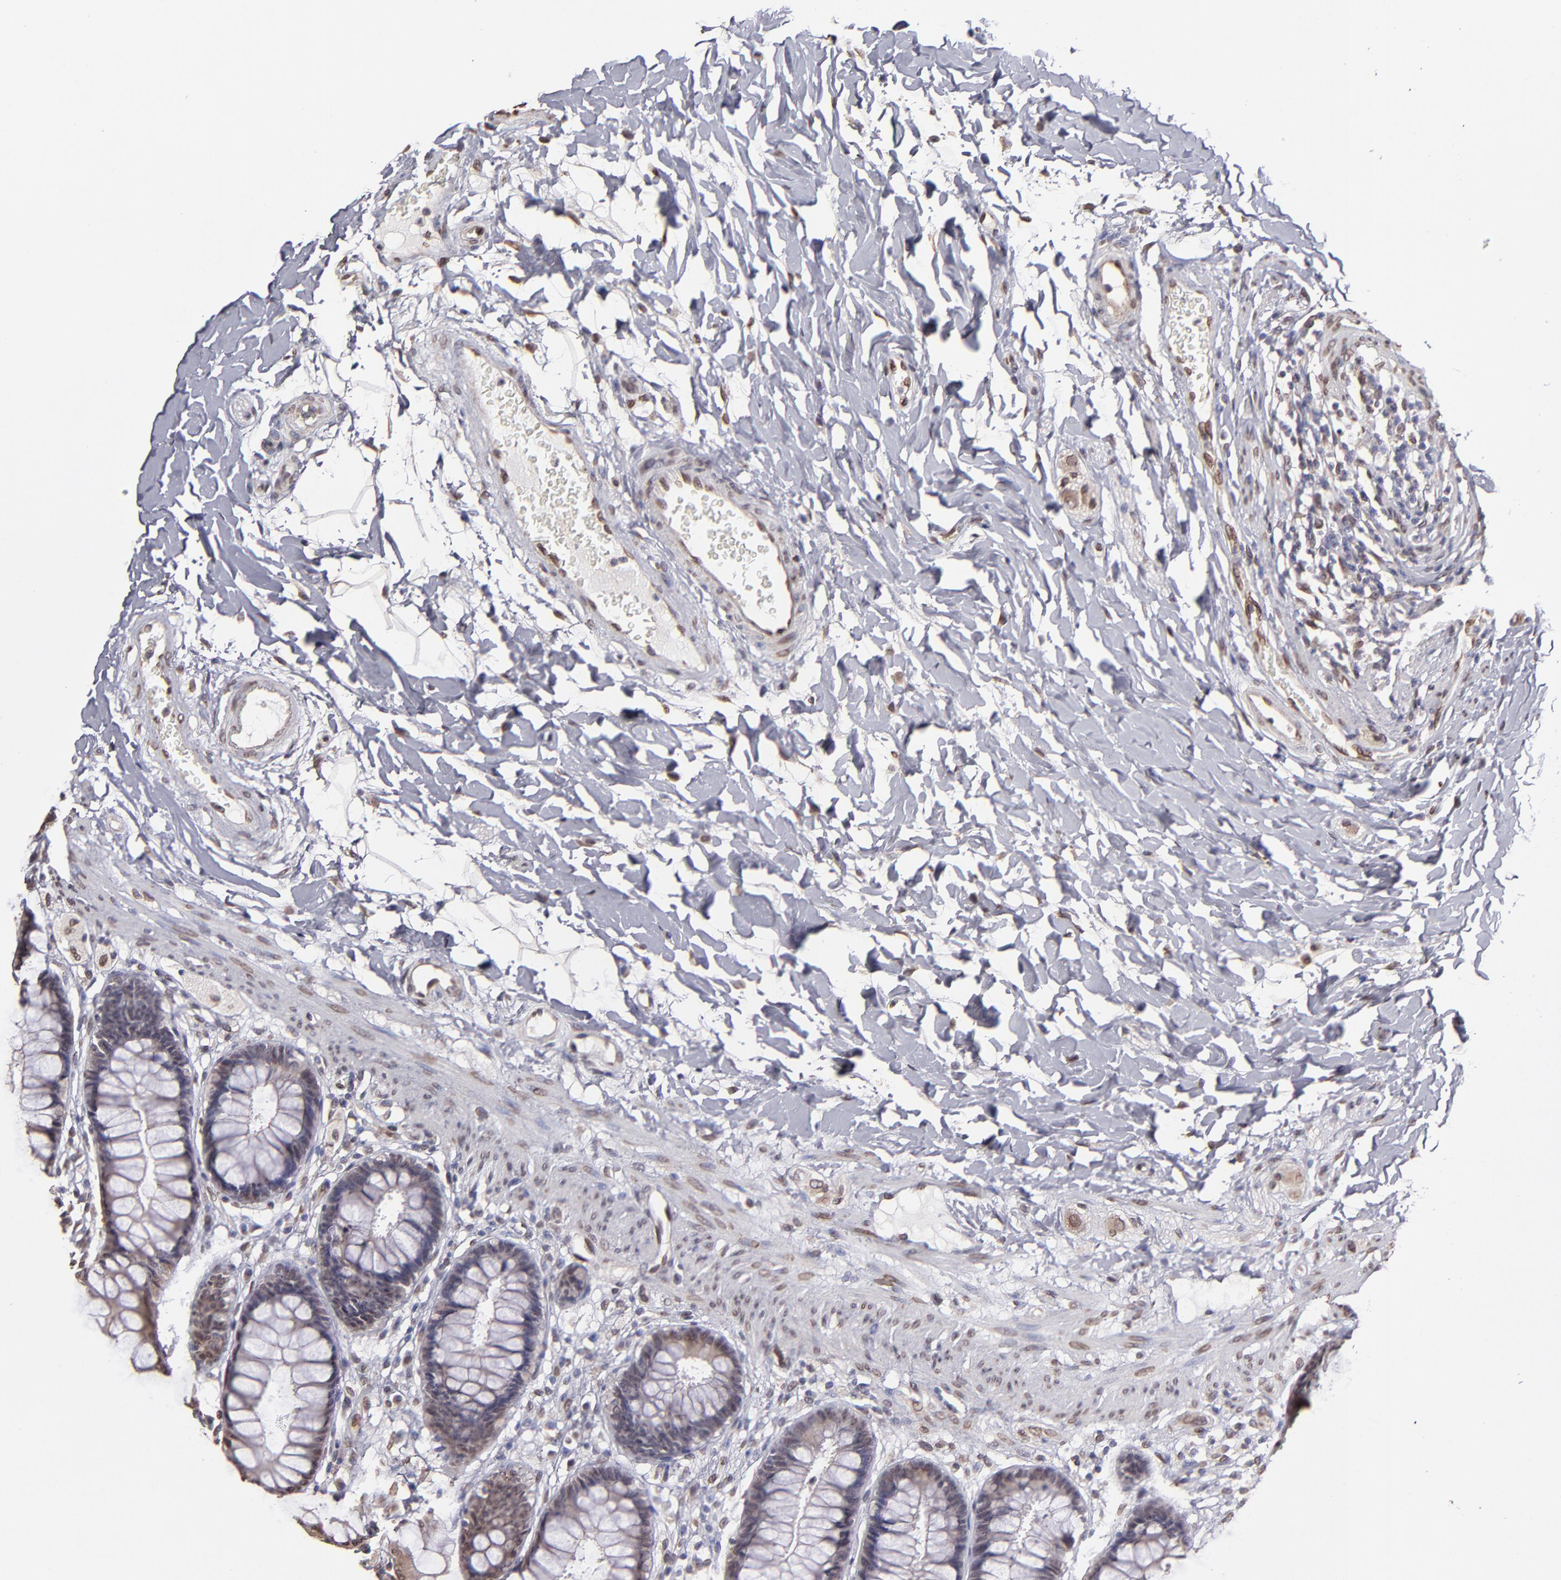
{"staining": {"intensity": "weak", "quantity": "<25%", "location": "cytoplasmic/membranous,nuclear"}, "tissue": "rectum", "cell_type": "Glandular cells", "image_type": "normal", "snomed": [{"axis": "morphology", "description": "Normal tissue, NOS"}, {"axis": "topography", "description": "Rectum"}], "caption": "The immunohistochemistry histopathology image has no significant positivity in glandular cells of rectum.", "gene": "PUM3", "patient": {"sex": "female", "age": 46}}